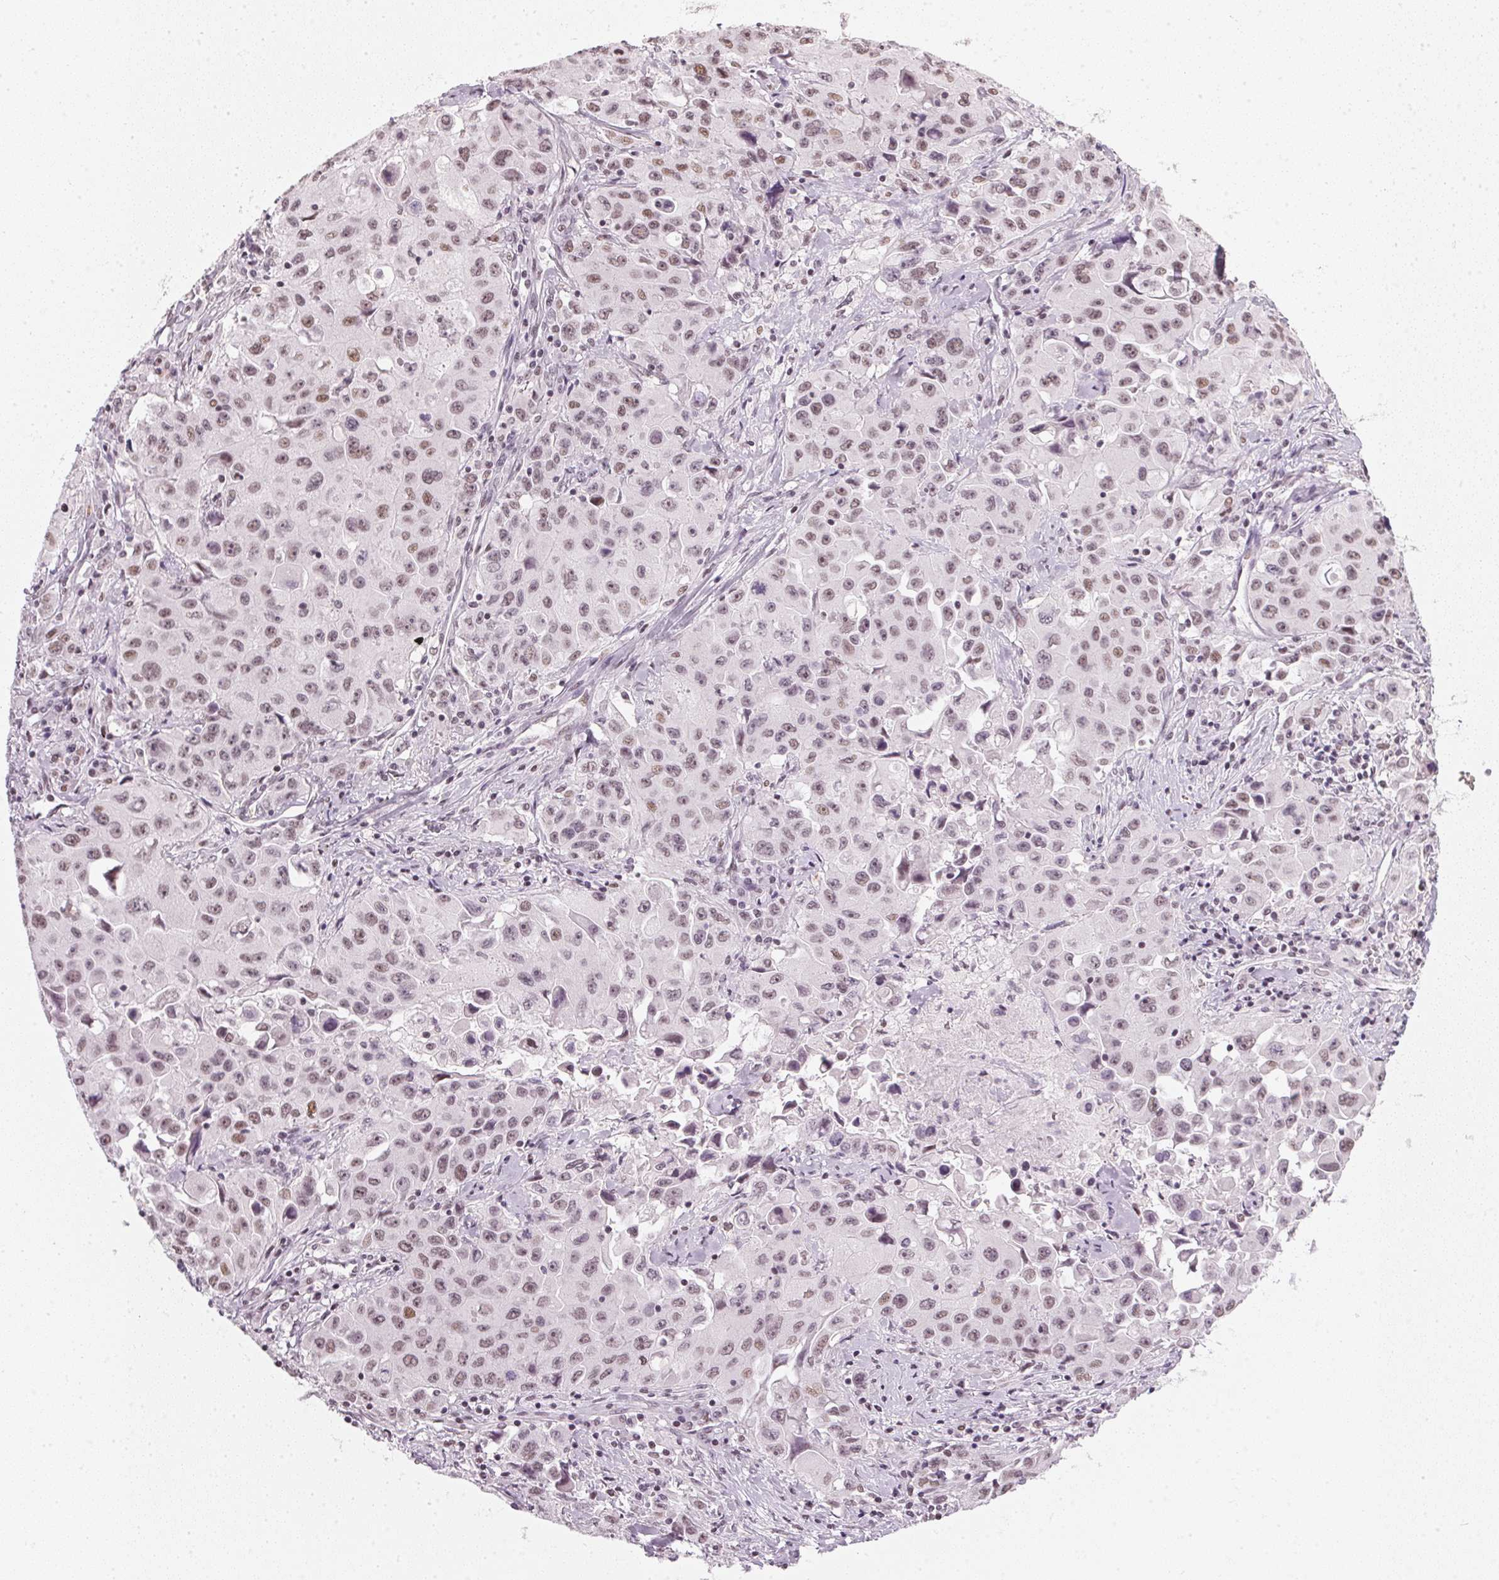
{"staining": {"intensity": "weak", "quantity": "25%-75%", "location": "nuclear"}, "tissue": "lung cancer", "cell_type": "Tumor cells", "image_type": "cancer", "snomed": [{"axis": "morphology", "description": "Squamous cell carcinoma, NOS"}, {"axis": "topography", "description": "Lung"}], "caption": "Immunohistochemistry (IHC) micrograph of neoplastic tissue: human lung cancer (squamous cell carcinoma) stained using IHC shows low levels of weak protein expression localized specifically in the nuclear of tumor cells, appearing as a nuclear brown color.", "gene": "DNAJC6", "patient": {"sex": "male", "age": 63}}